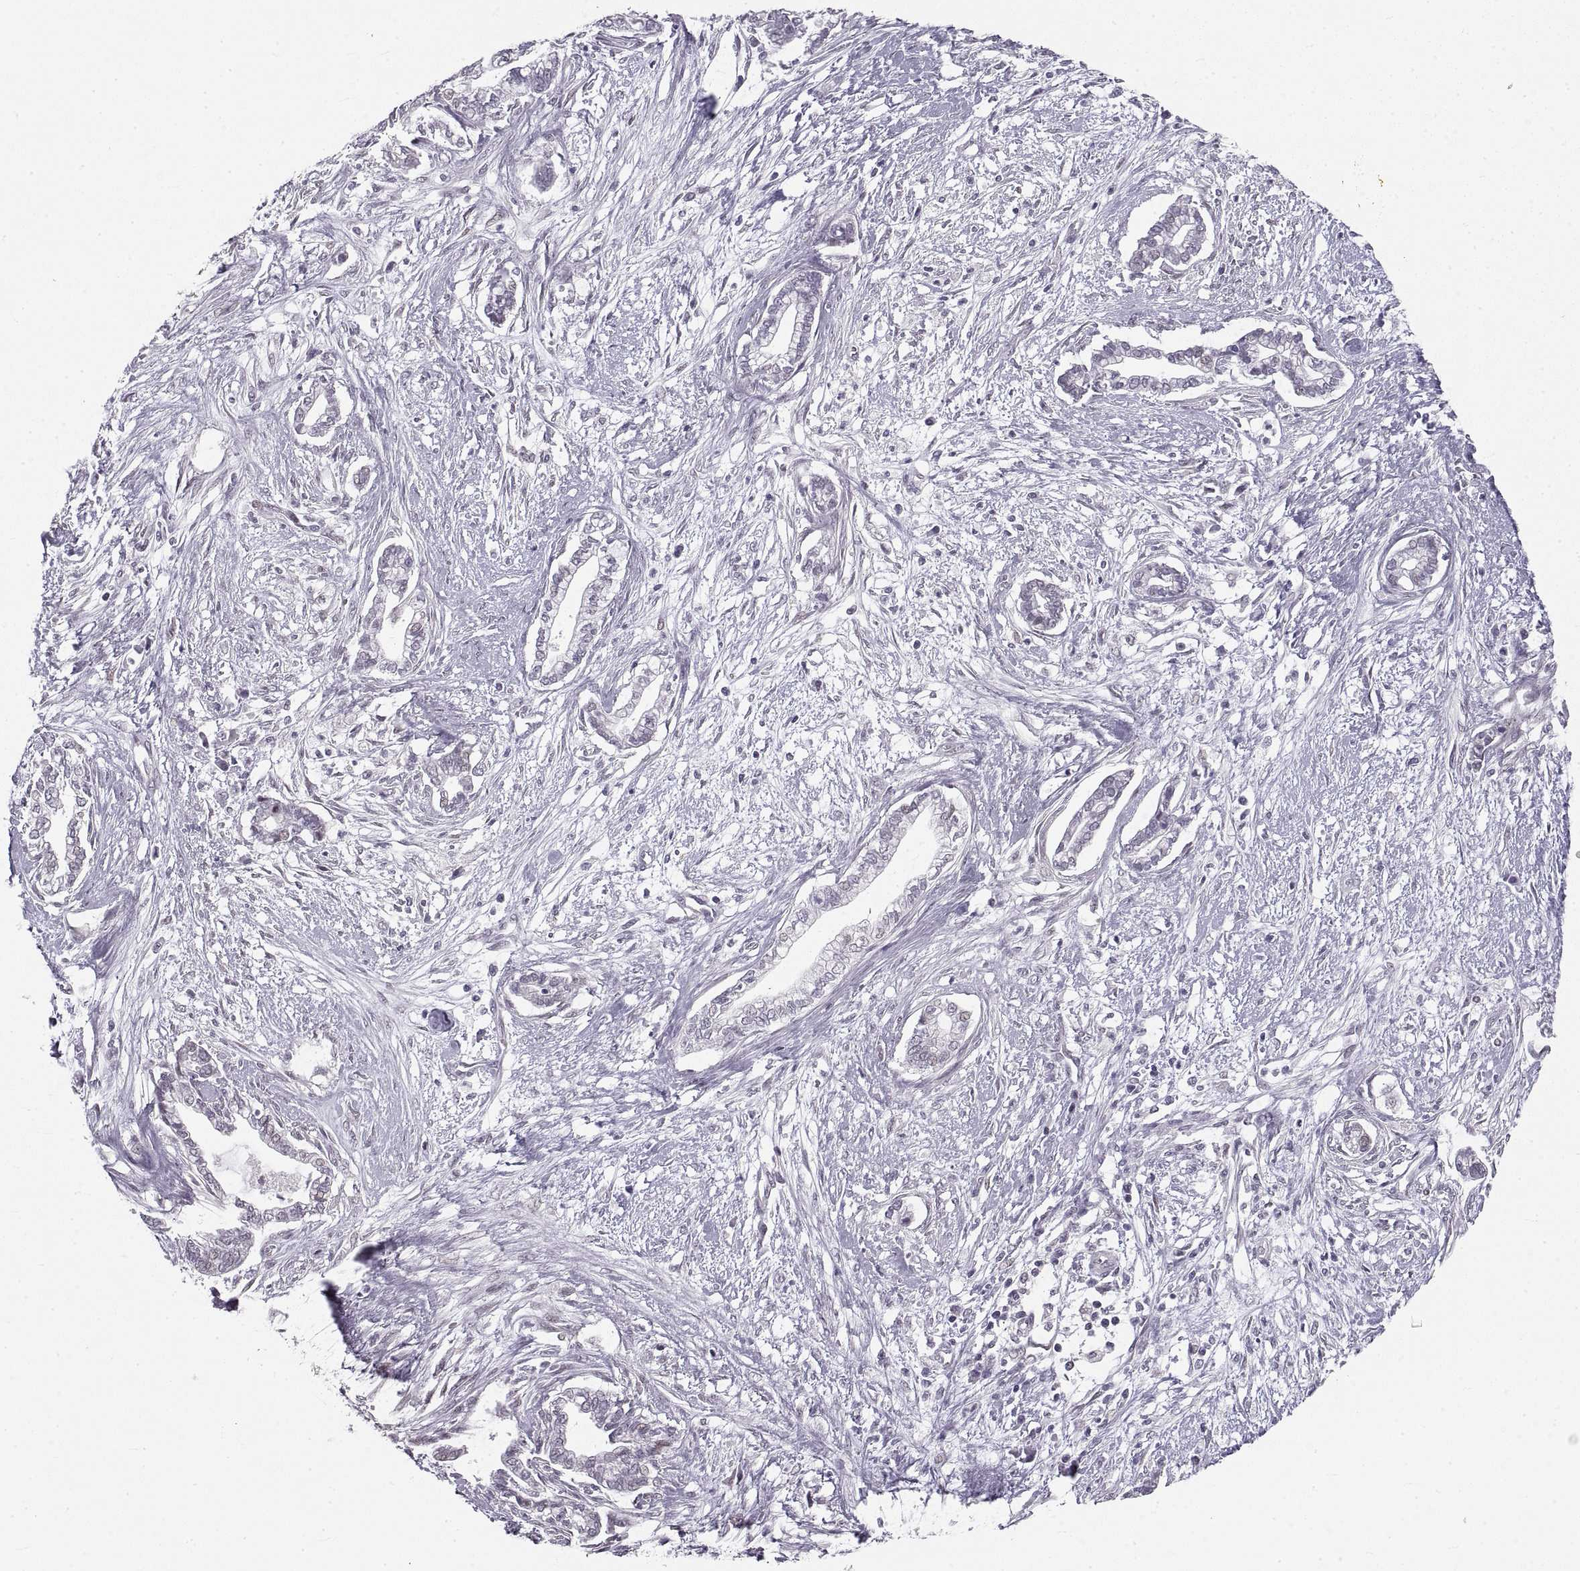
{"staining": {"intensity": "weak", "quantity": "<25%", "location": "cytoplasmic/membranous,nuclear"}, "tissue": "cervical cancer", "cell_type": "Tumor cells", "image_type": "cancer", "snomed": [{"axis": "morphology", "description": "Adenocarcinoma, NOS"}, {"axis": "topography", "description": "Cervix"}], "caption": "DAB (3,3'-diaminobenzidine) immunohistochemical staining of cervical adenocarcinoma shows no significant staining in tumor cells.", "gene": "NANOS3", "patient": {"sex": "female", "age": 62}}